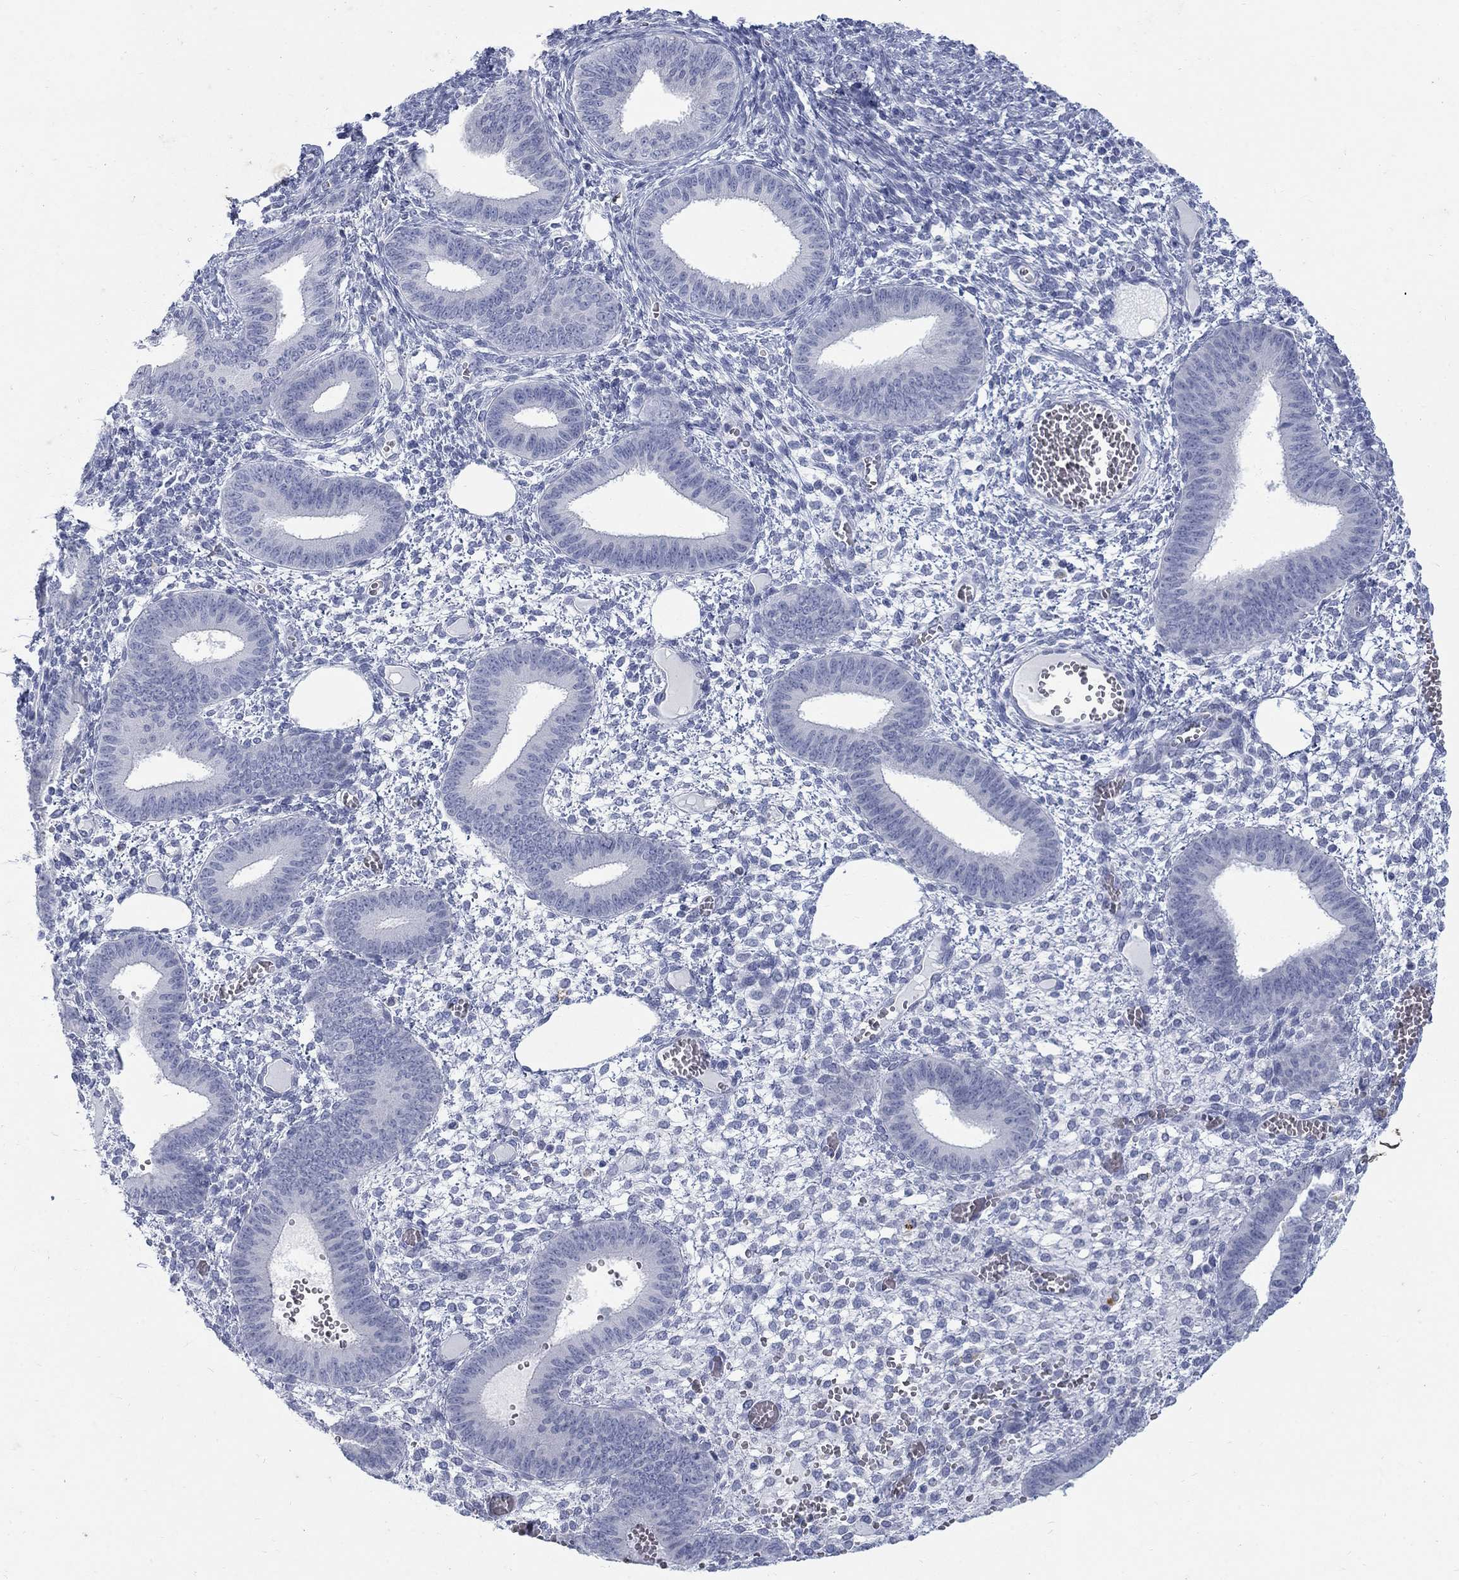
{"staining": {"intensity": "negative", "quantity": "none", "location": "none"}, "tissue": "endometrium", "cell_type": "Cells in endometrial stroma", "image_type": "normal", "snomed": [{"axis": "morphology", "description": "Normal tissue, NOS"}, {"axis": "topography", "description": "Endometrium"}], "caption": "The histopathology image exhibits no significant positivity in cells in endometrial stroma of endometrium. (Stains: DAB immunohistochemistry (IHC) with hematoxylin counter stain, Microscopy: brightfield microscopy at high magnification).", "gene": "RFTN2", "patient": {"sex": "female", "age": 42}}